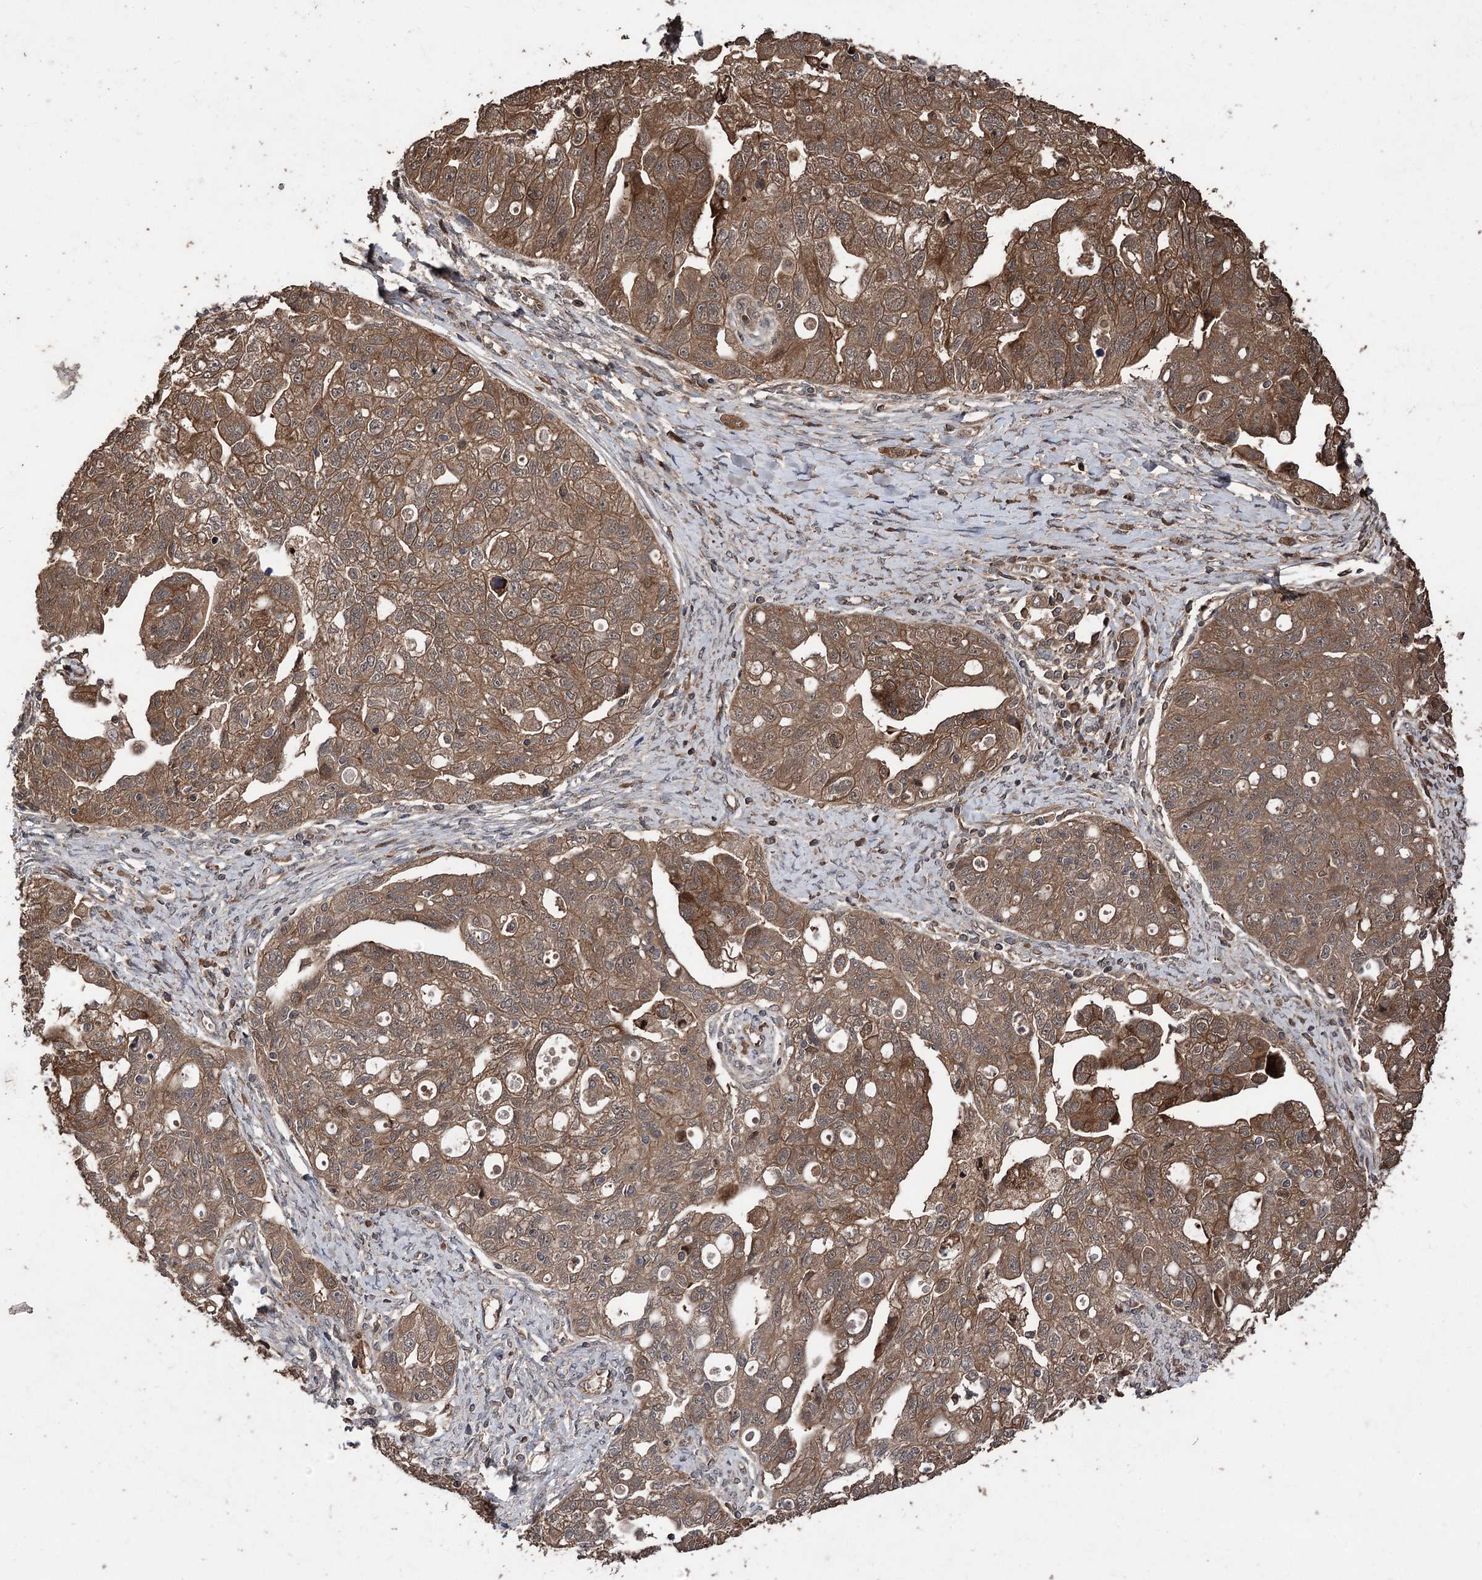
{"staining": {"intensity": "moderate", "quantity": ">75%", "location": "cytoplasmic/membranous"}, "tissue": "ovarian cancer", "cell_type": "Tumor cells", "image_type": "cancer", "snomed": [{"axis": "morphology", "description": "Carcinoma, NOS"}, {"axis": "morphology", "description": "Cystadenocarcinoma, serous, NOS"}, {"axis": "topography", "description": "Ovary"}], "caption": "DAB immunohistochemical staining of human ovarian cancer (carcinoma) exhibits moderate cytoplasmic/membranous protein positivity in approximately >75% of tumor cells.", "gene": "RASSF3", "patient": {"sex": "female", "age": 69}}